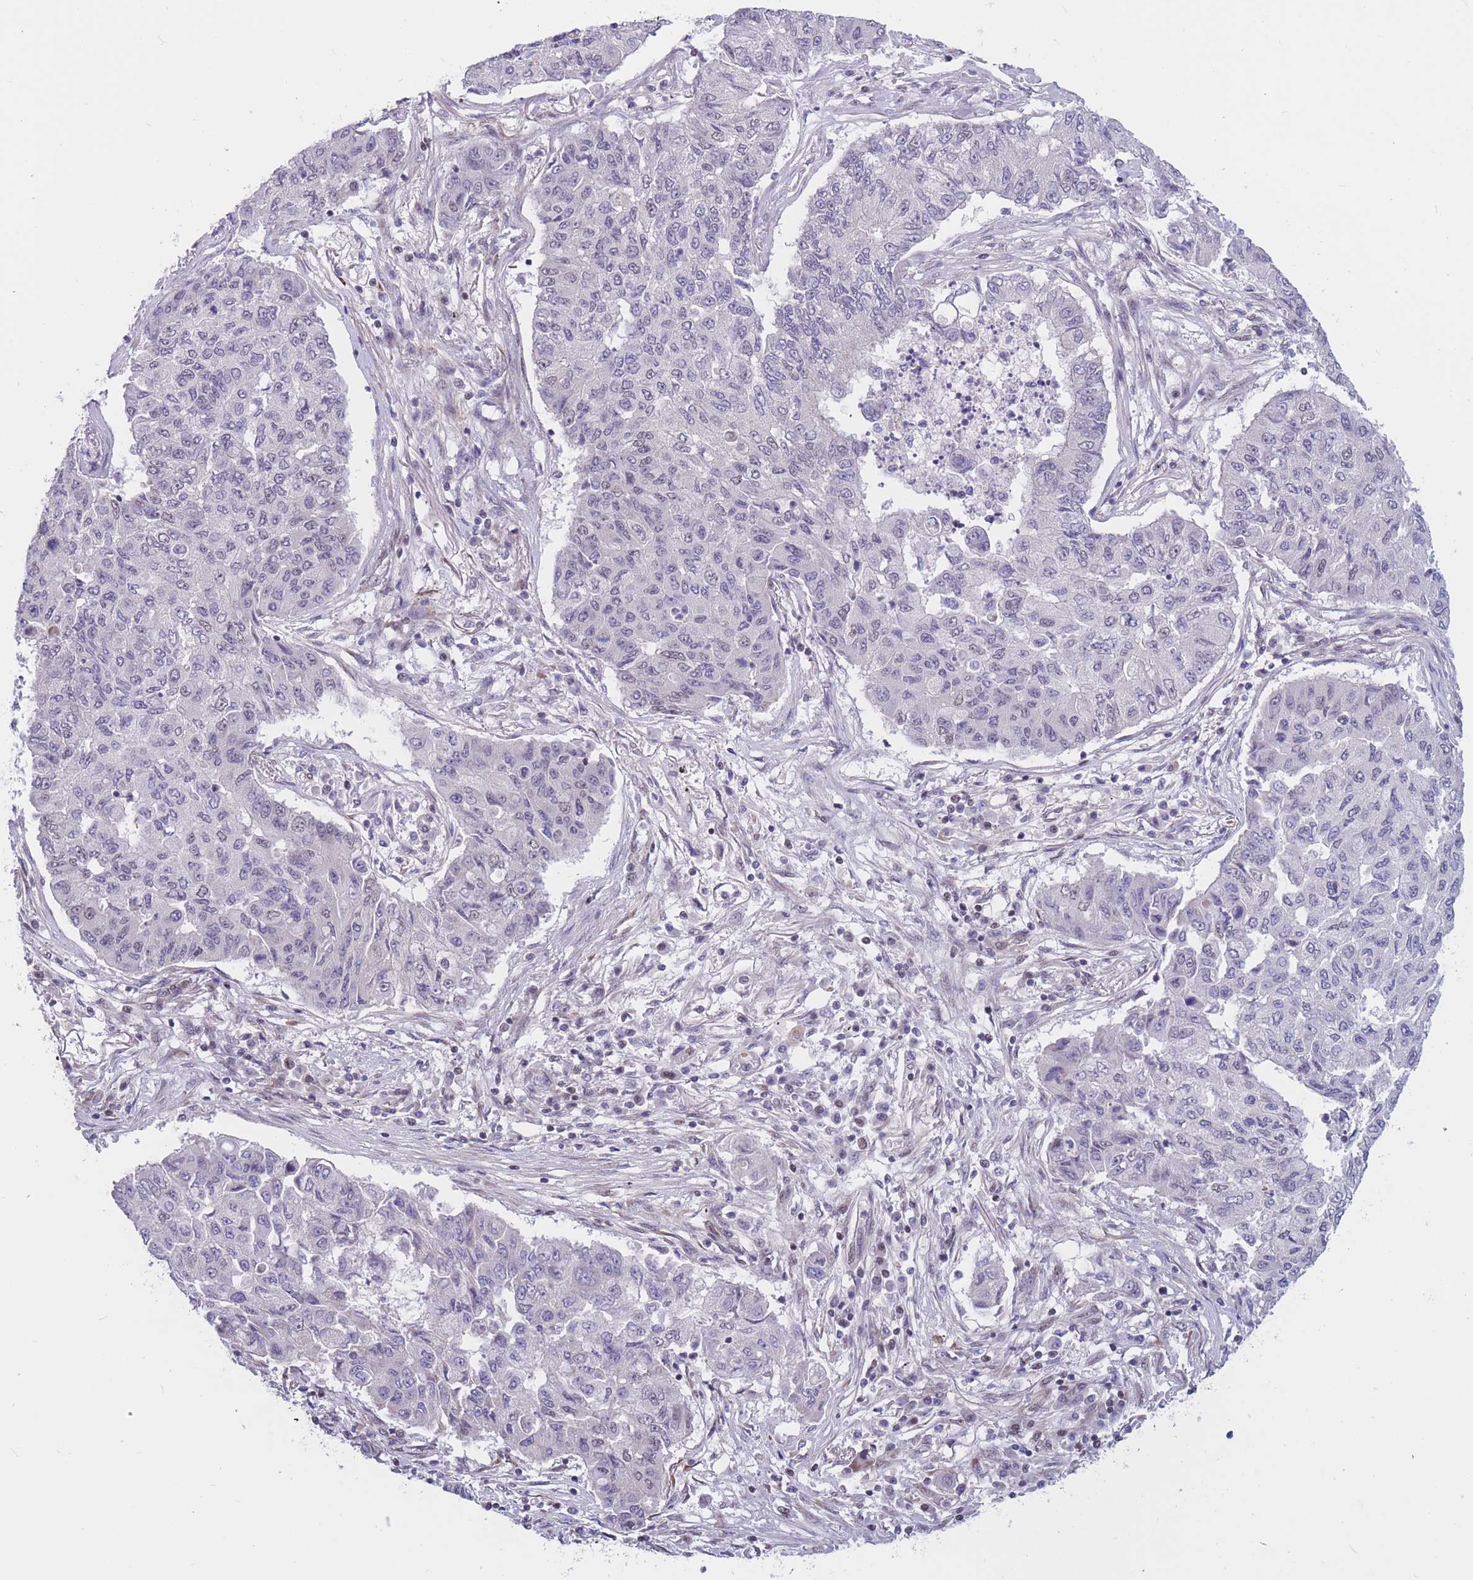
{"staining": {"intensity": "negative", "quantity": "none", "location": "none"}, "tissue": "lung cancer", "cell_type": "Tumor cells", "image_type": "cancer", "snomed": [{"axis": "morphology", "description": "Squamous cell carcinoma, NOS"}, {"axis": "topography", "description": "Lung"}], "caption": "Immunohistochemistry (IHC) micrograph of lung cancer (squamous cell carcinoma) stained for a protein (brown), which shows no positivity in tumor cells.", "gene": "BCL9L", "patient": {"sex": "male", "age": 74}}